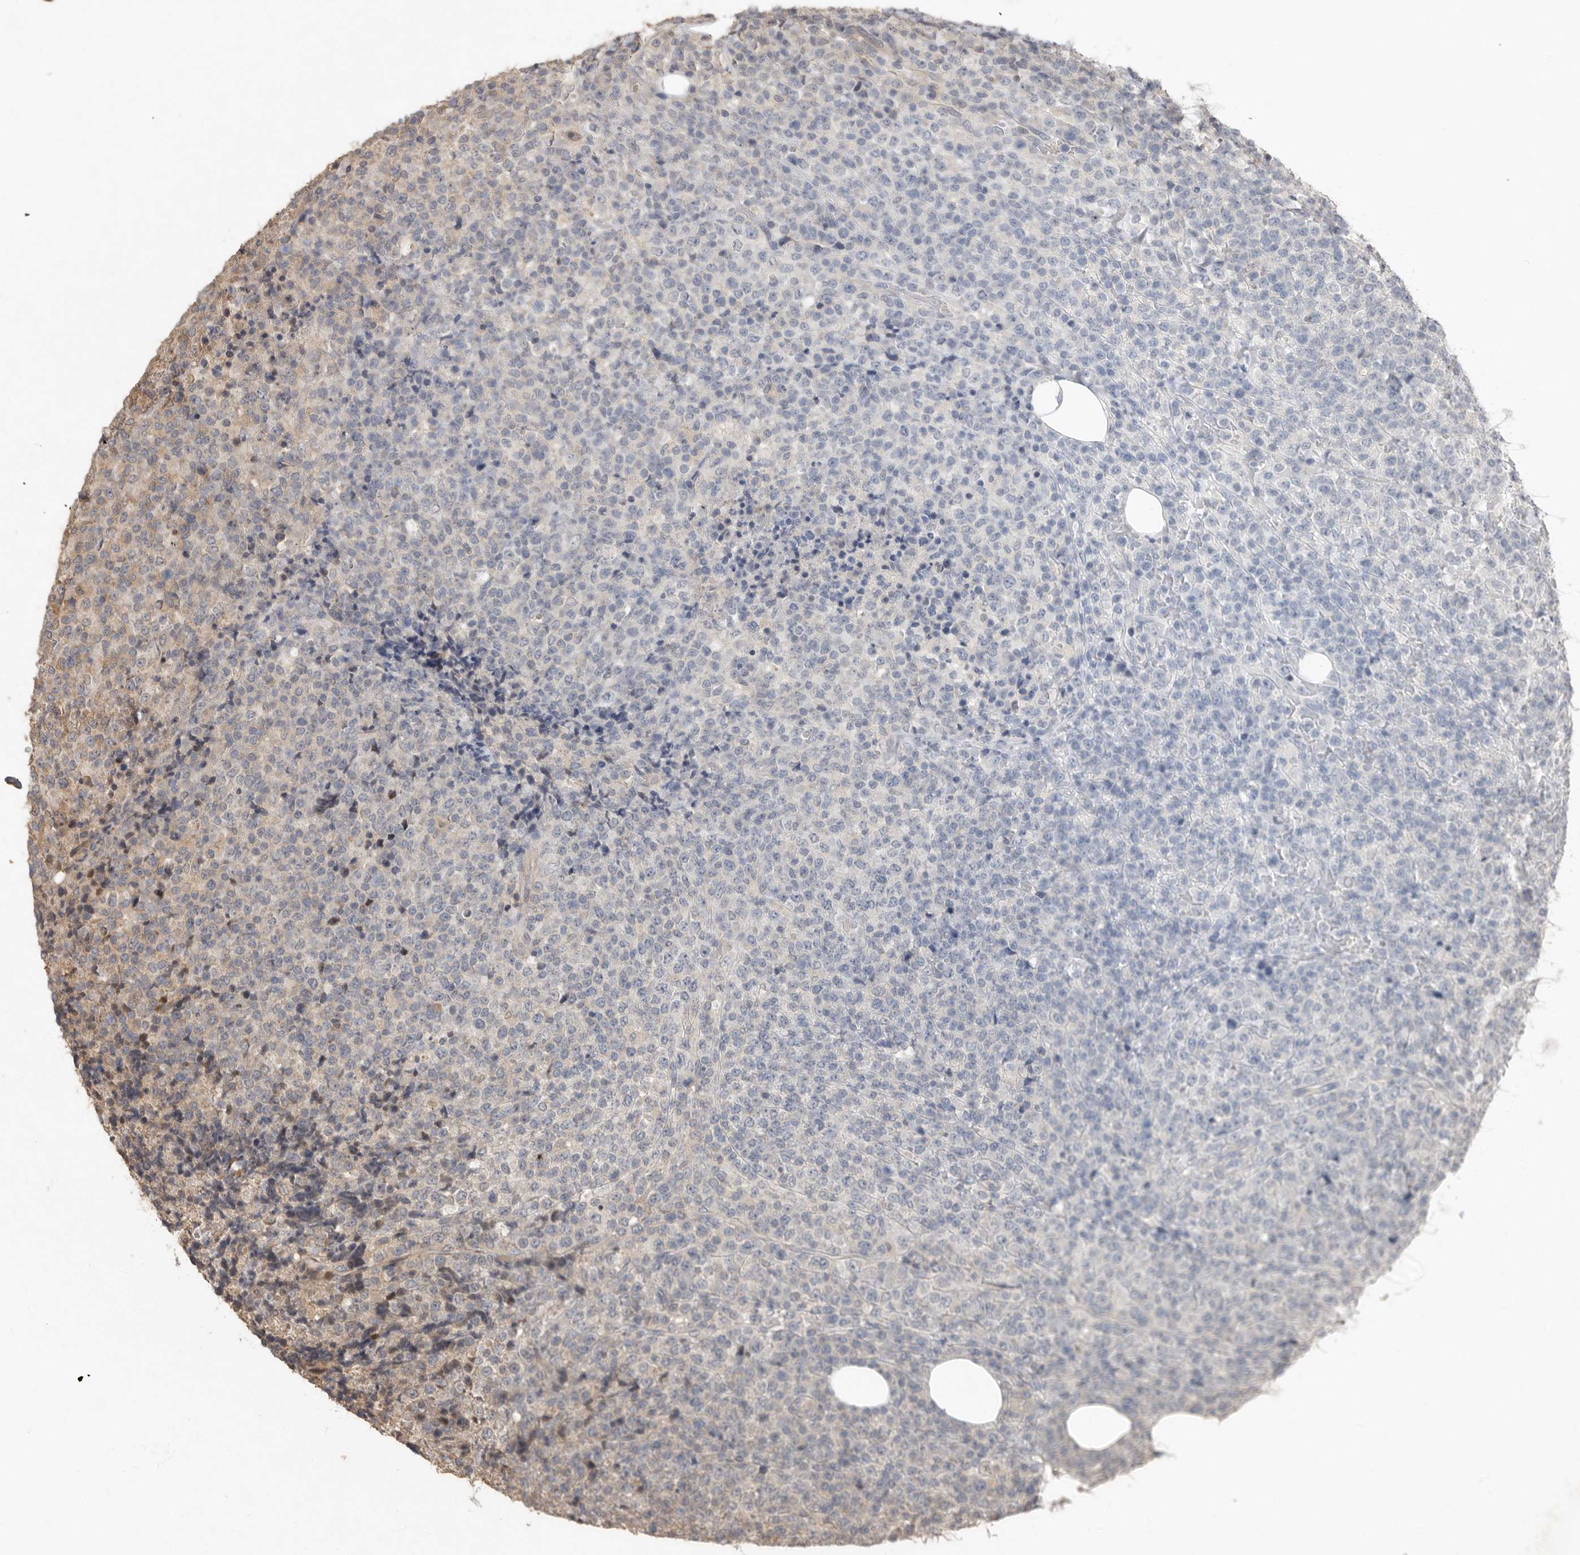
{"staining": {"intensity": "weak", "quantity": "<25%", "location": "cytoplasmic/membranous"}, "tissue": "lymphoma", "cell_type": "Tumor cells", "image_type": "cancer", "snomed": [{"axis": "morphology", "description": "Malignant lymphoma, non-Hodgkin's type, High grade"}, {"axis": "topography", "description": "Lymph node"}], "caption": "This is a histopathology image of immunohistochemistry staining of malignant lymphoma, non-Hodgkin's type (high-grade), which shows no expression in tumor cells.", "gene": "KIF26B", "patient": {"sex": "male", "age": 13}}